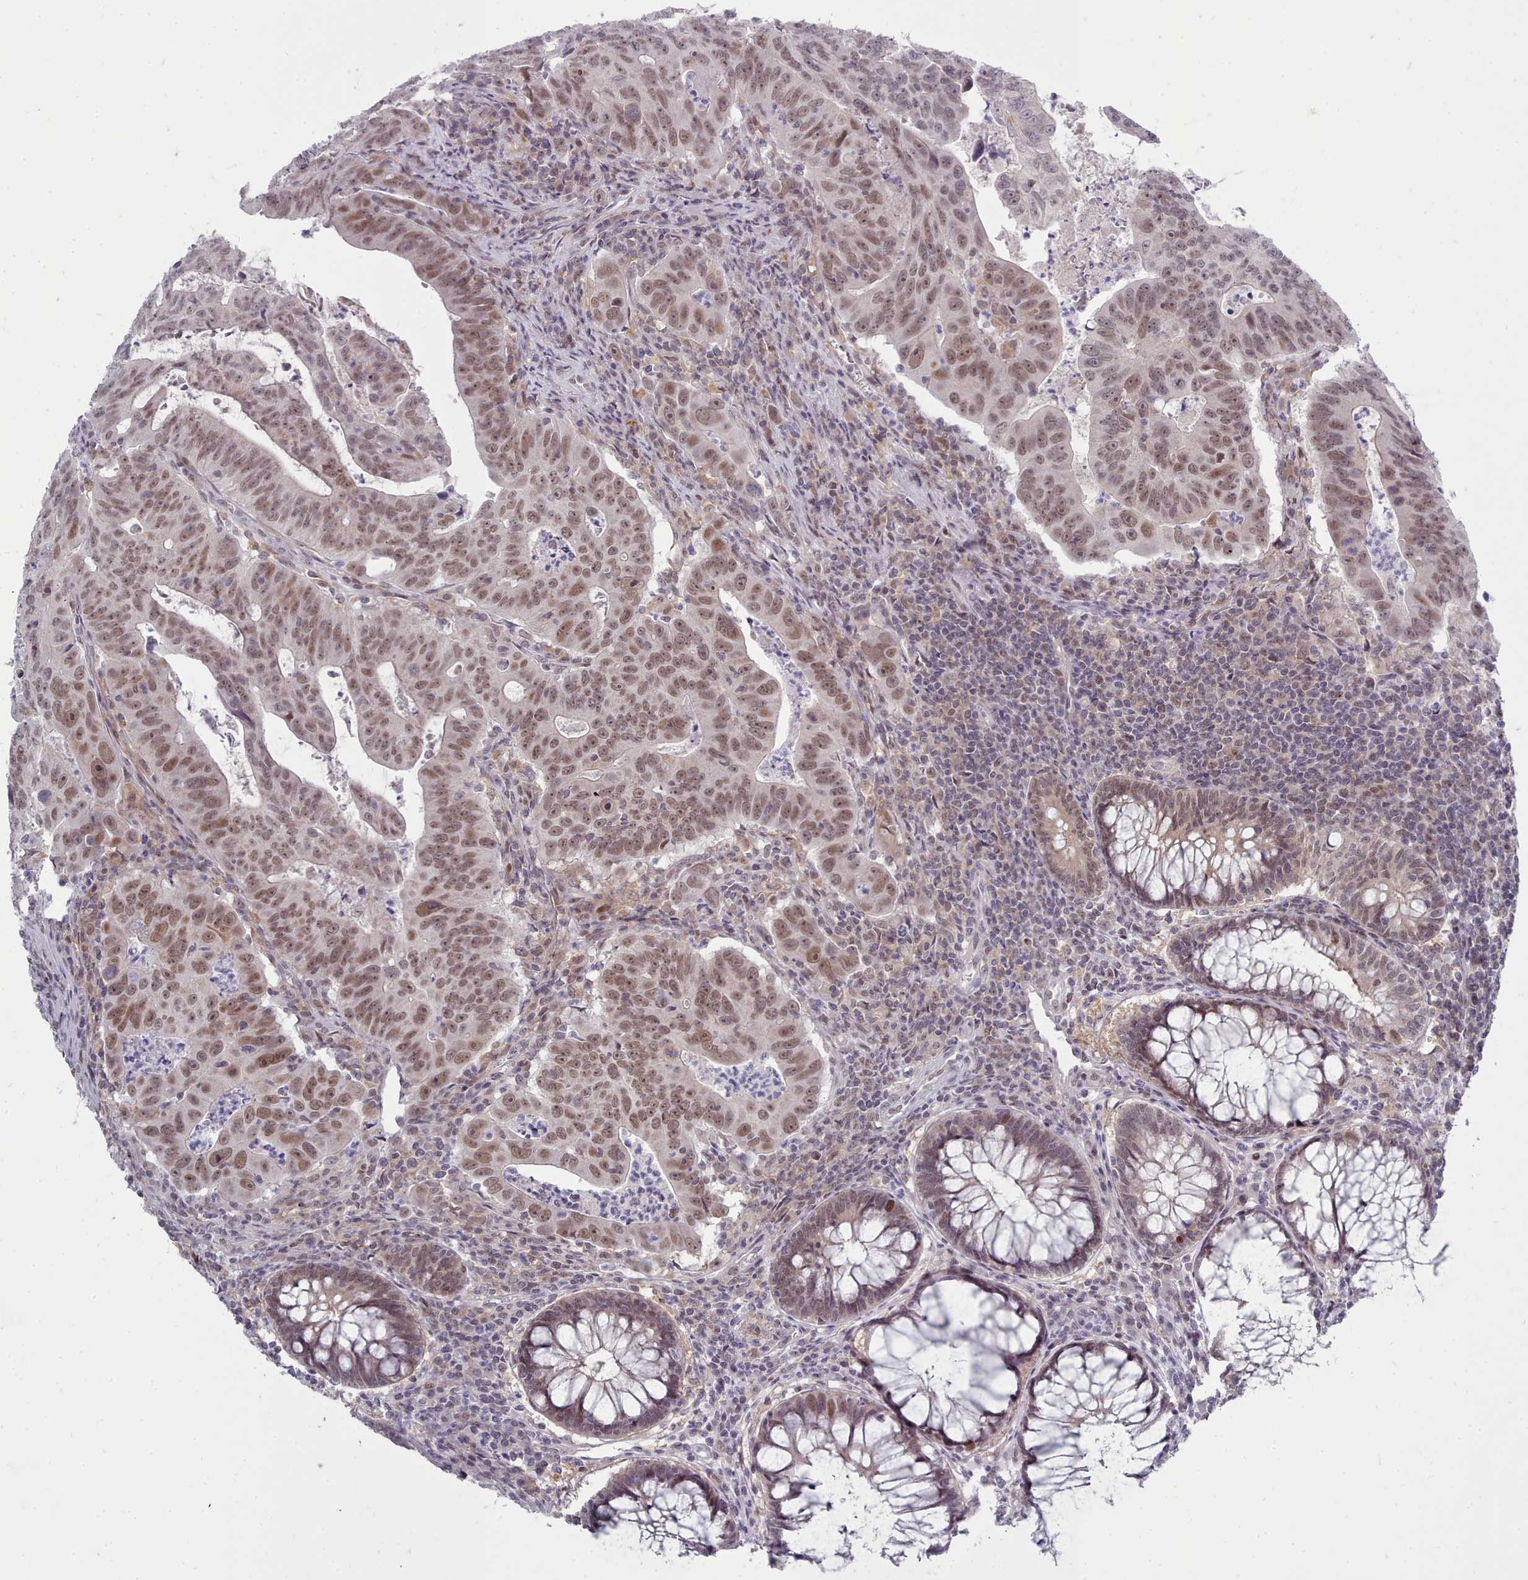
{"staining": {"intensity": "moderate", "quantity": ">75%", "location": "nuclear"}, "tissue": "colorectal cancer", "cell_type": "Tumor cells", "image_type": "cancer", "snomed": [{"axis": "morphology", "description": "Adenocarcinoma, NOS"}, {"axis": "topography", "description": "Rectum"}], "caption": "The image reveals a brown stain indicating the presence of a protein in the nuclear of tumor cells in colorectal adenocarcinoma.", "gene": "GINS1", "patient": {"sex": "male", "age": 69}}